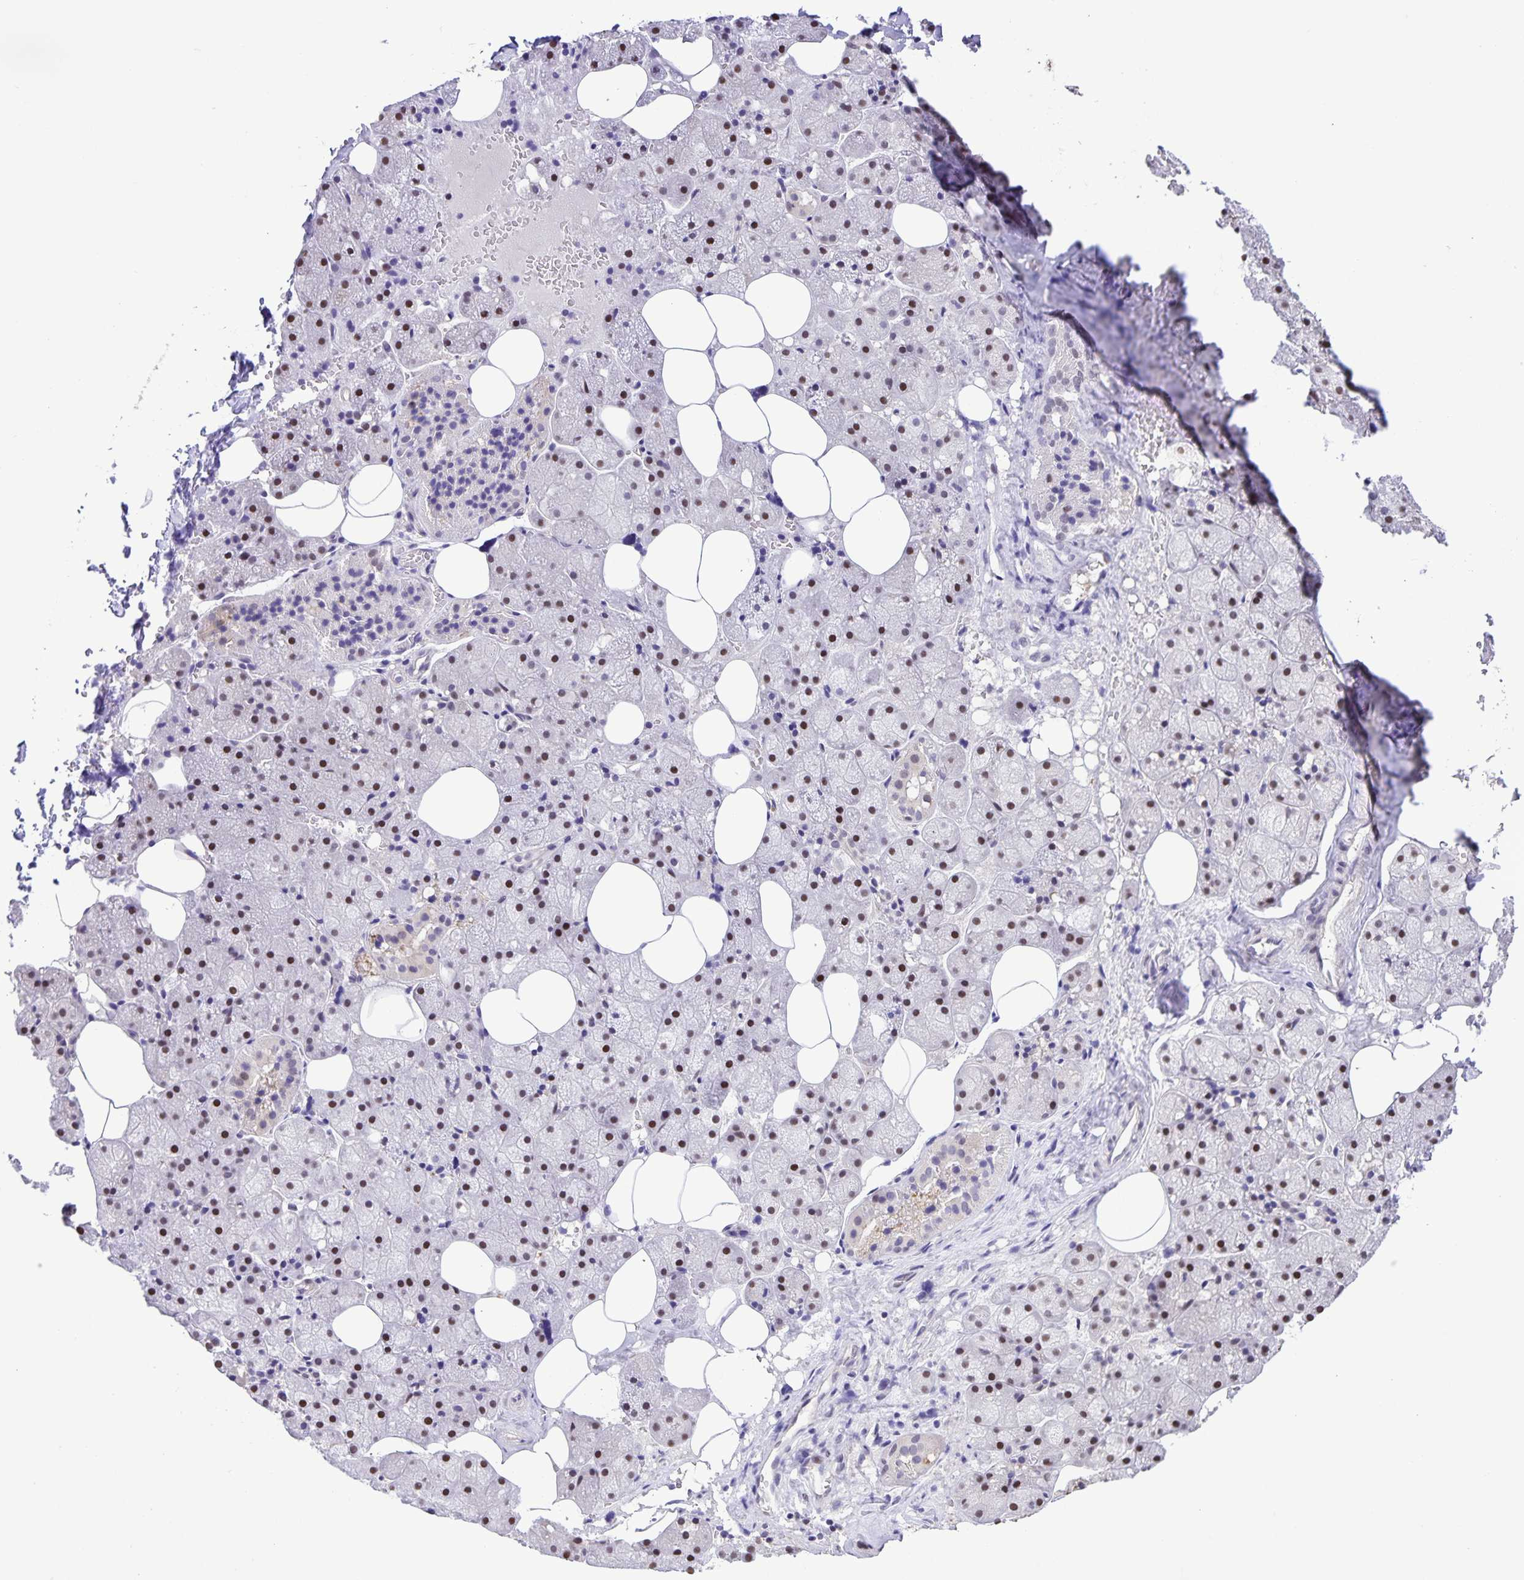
{"staining": {"intensity": "moderate", "quantity": "<25%", "location": "nuclear"}, "tissue": "salivary gland", "cell_type": "Glandular cells", "image_type": "normal", "snomed": [{"axis": "morphology", "description": "Normal tissue, NOS"}, {"axis": "topography", "description": "Salivary gland"}, {"axis": "topography", "description": "Peripheral nerve tissue"}], "caption": "Protein staining exhibits moderate nuclear positivity in about <25% of glandular cells in normal salivary gland. The protein is shown in brown color, while the nuclei are stained blue.", "gene": "ONECUT2", "patient": {"sex": "male", "age": 38}}